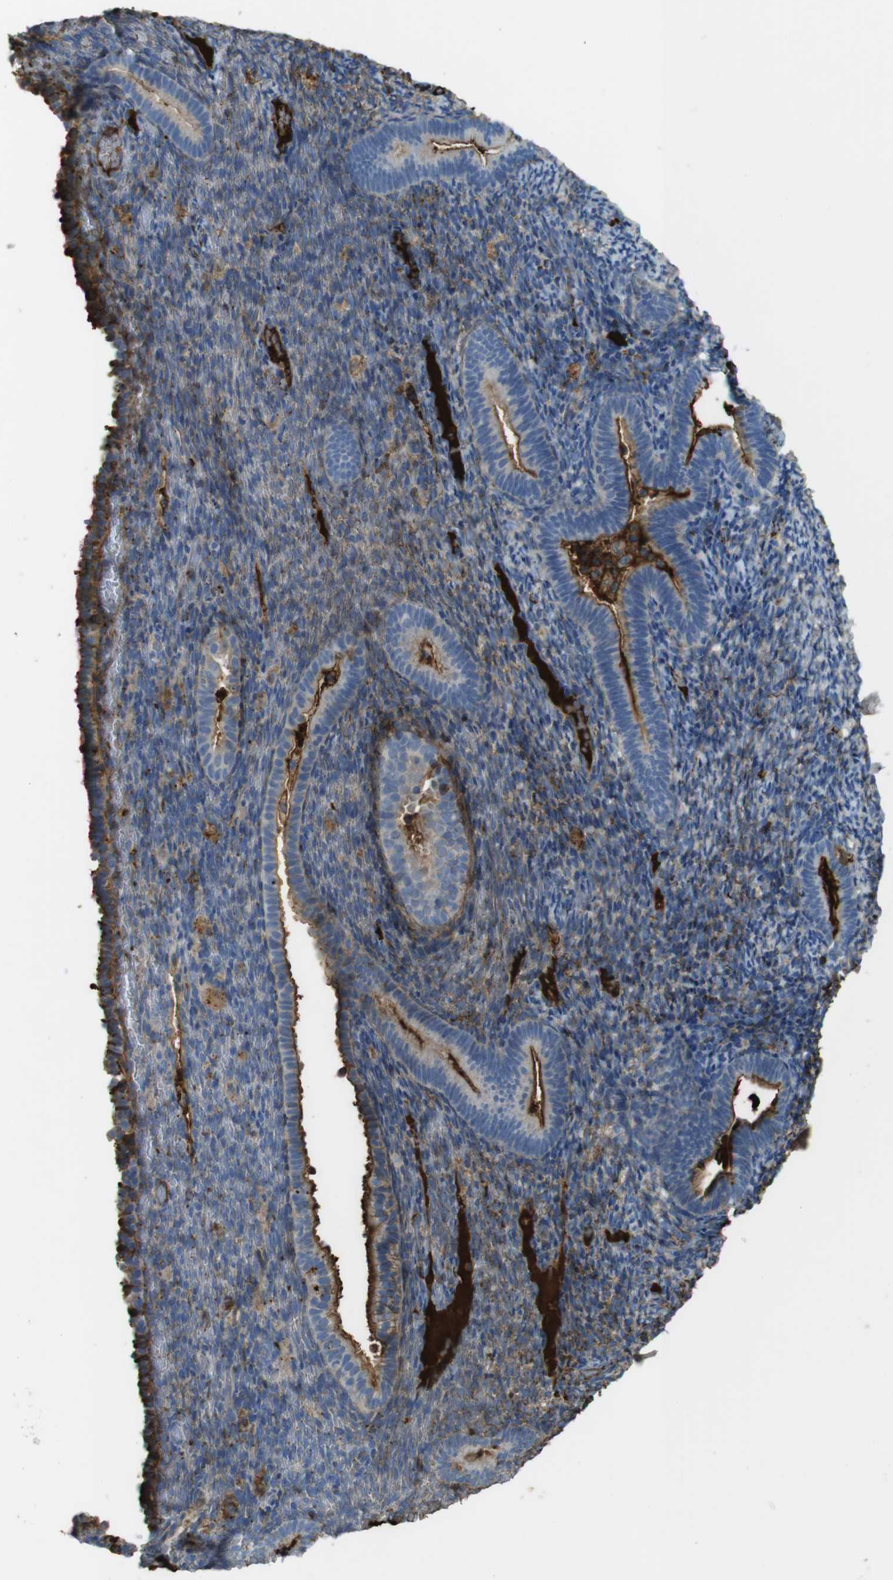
{"staining": {"intensity": "moderate", "quantity": "25%-75%", "location": "cytoplasmic/membranous"}, "tissue": "endometrium", "cell_type": "Cells in endometrial stroma", "image_type": "normal", "snomed": [{"axis": "morphology", "description": "Normal tissue, NOS"}, {"axis": "topography", "description": "Endometrium"}], "caption": "Immunohistochemistry histopathology image of normal endometrium: endometrium stained using IHC demonstrates medium levels of moderate protein expression localized specifically in the cytoplasmic/membranous of cells in endometrial stroma, appearing as a cytoplasmic/membranous brown color.", "gene": "LTBP4", "patient": {"sex": "female", "age": 51}}